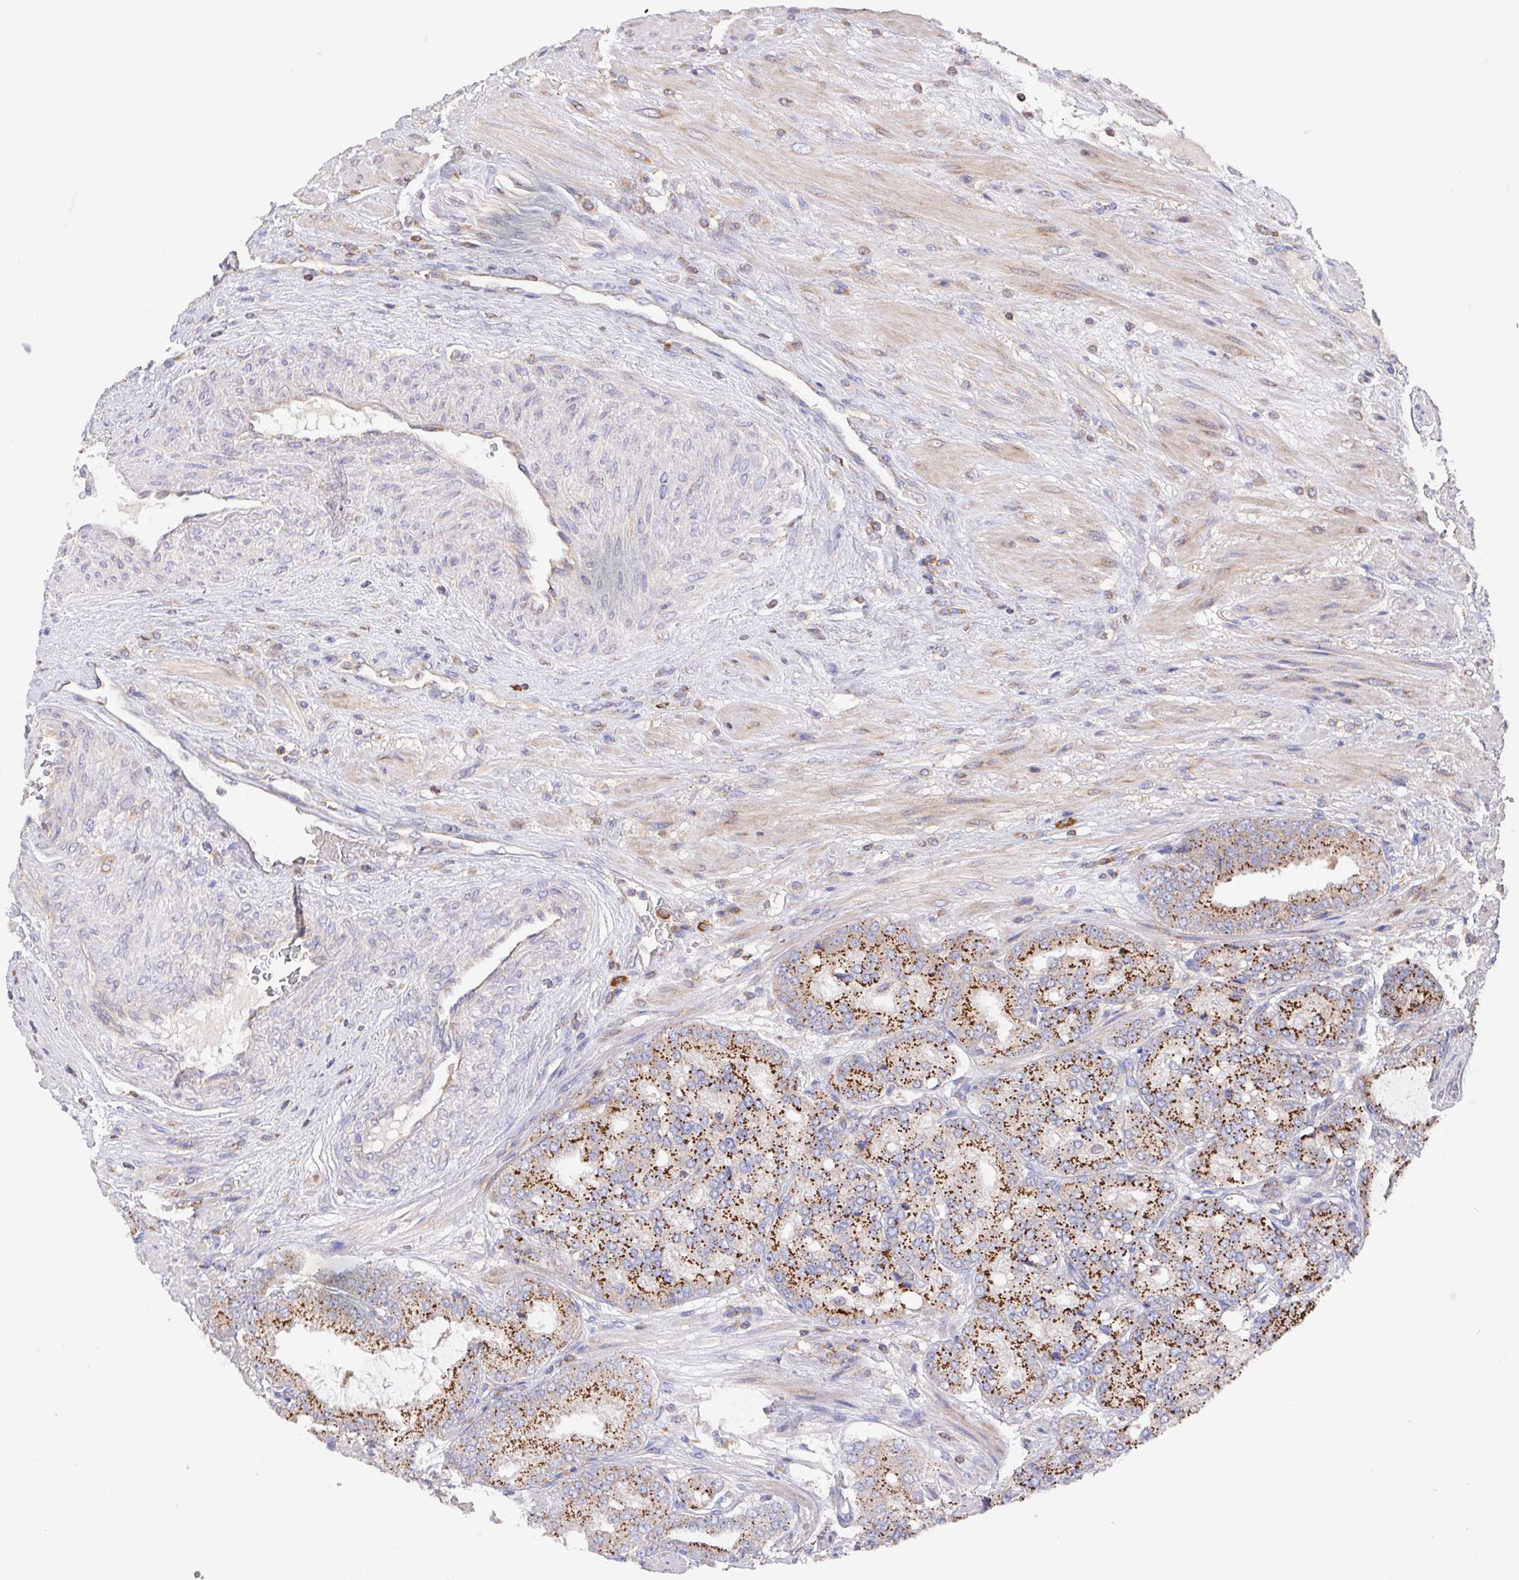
{"staining": {"intensity": "strong", "quantity": "25%-75%", "location": "cytoplasmic/membranous"}, "tissue": "prostate cancer", "cell_type": "Tumor cells", "image_type": "cancer", "snomed": [{"axis": "morphology", "description": "Adenocarcinoma, High grade"}, {"axis": "topography", "description": "Prostate"}], "caption": "Prostate cancer (adenocarcinoma (high-grade)) tissue shows strong cytoplasmic/membranous expression in about 25%-75% of tumor cells", "gene": "FAM241A", "patient": {"sex": "male", "age": 71}}